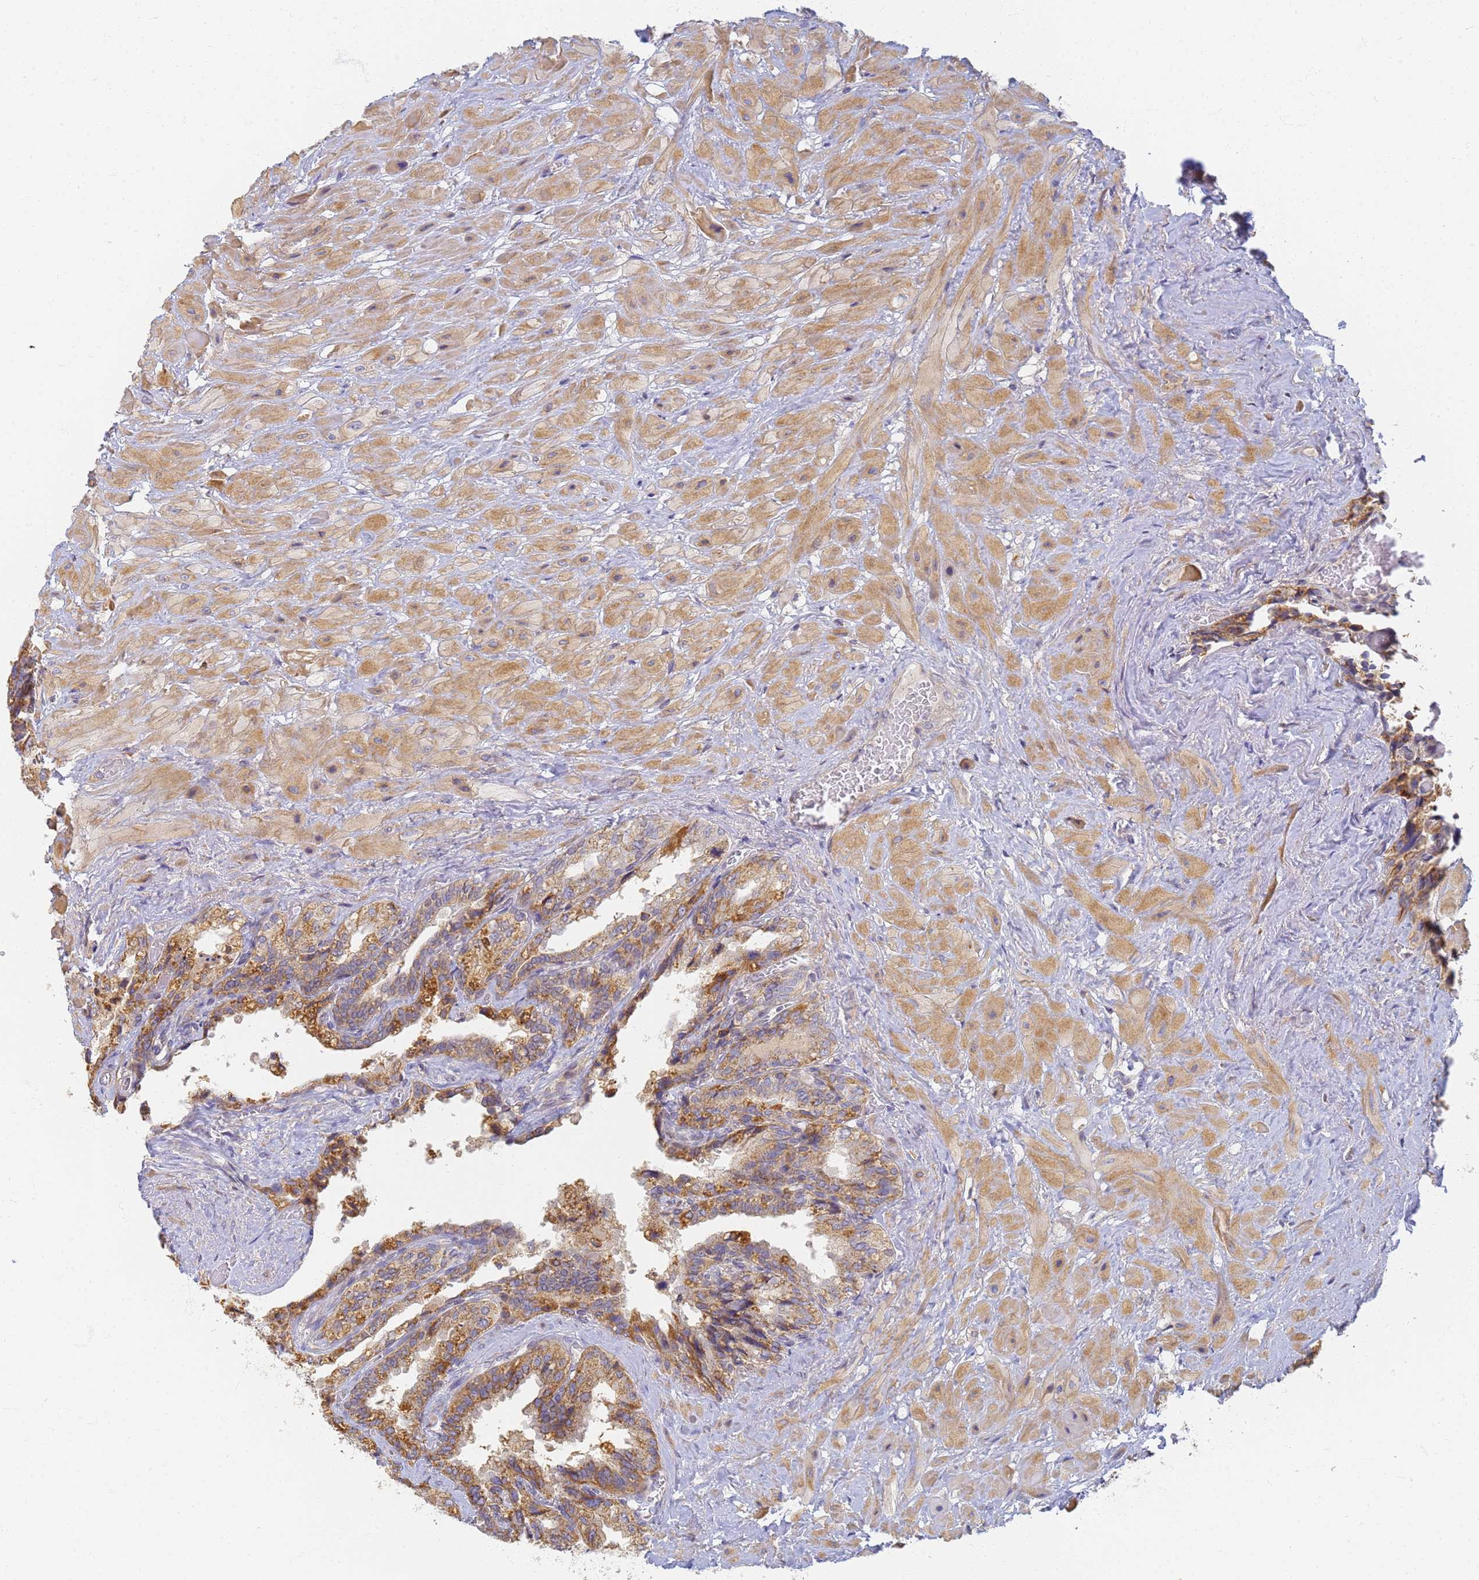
{"staining": {"intensity": "strong", "quantity": ">75%", "location": "cytoplasmic/membranous"}, "tissue": "seminal vesicle", "cell_type": "Glandular cells", "image_type": "normal", "snomed": [{"axis": "morphology", "description": "Normal tissue, NOS"}, {"axis": "topography", "description": "Seminal veicle"}, {"axis": "topography", "description": "Peripheral nerve tissue"}], "caption": "Immunohistochemistry of benign human seminal vesicle exhibits high levels of strong cytoplasmic/membranous staining in approximately >75% of glandular cells.", "gene": "UTP23", "patient": {"sex": "male", "age": 60}}